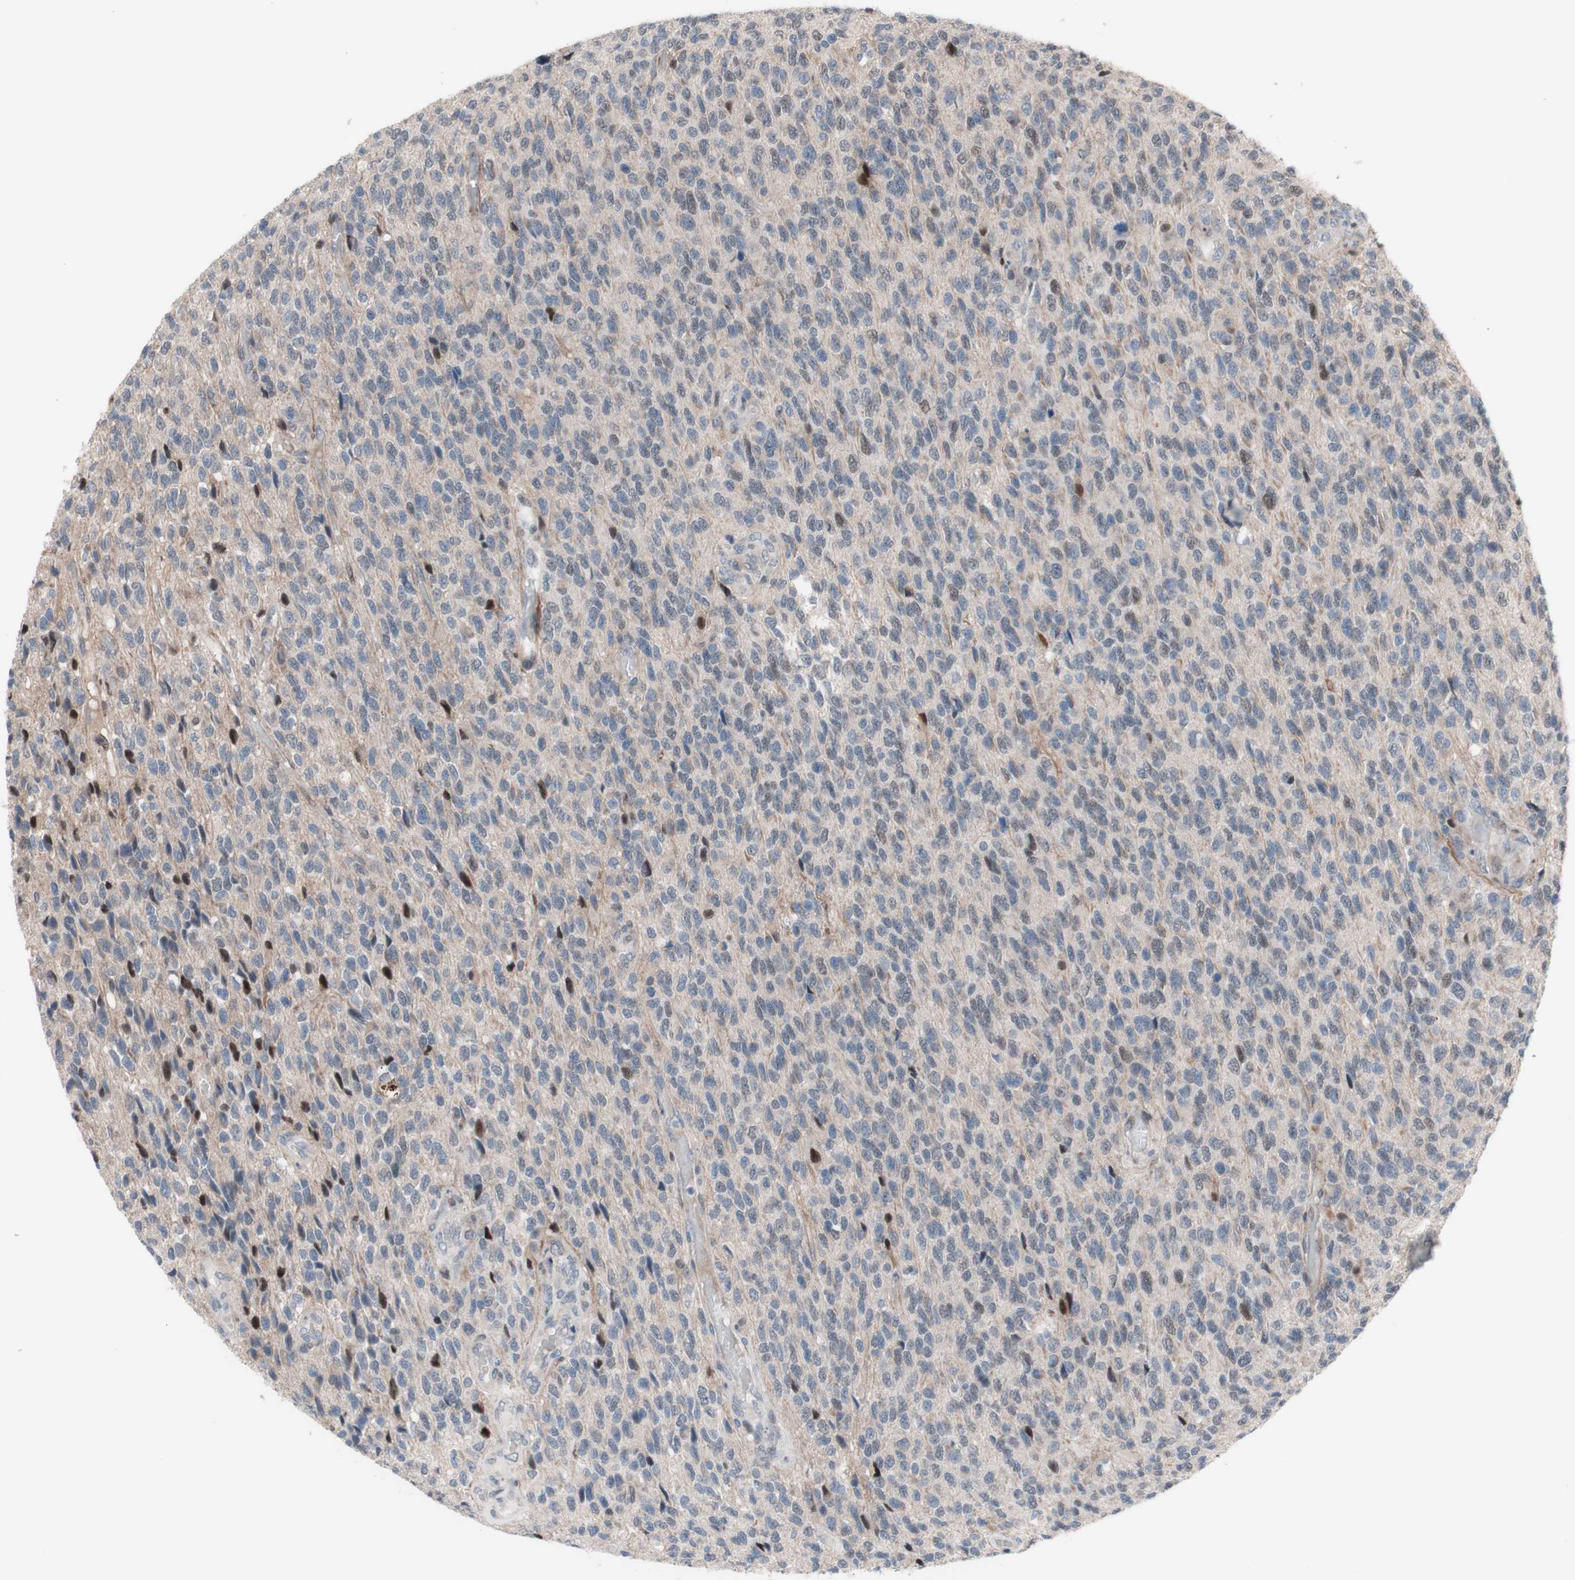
{"staining": {"intensity": "weak", "quantity": "<25%", "location": "cytoplasmic/membranous"}, "tissue": "glioma", "cell_type": "Tumor cells", "image_type": "cancer", "snomed": [{"axis": "morphology", "description": "Glioma, malignant, High grade"}, {"axis": "topography", "description": "pancreas cauda"}], "caption": "Tumor cells are negative for brown protein staining in glioma.", "gene": "PHTF2", "patient": {"sex": "male", "age": 60}}